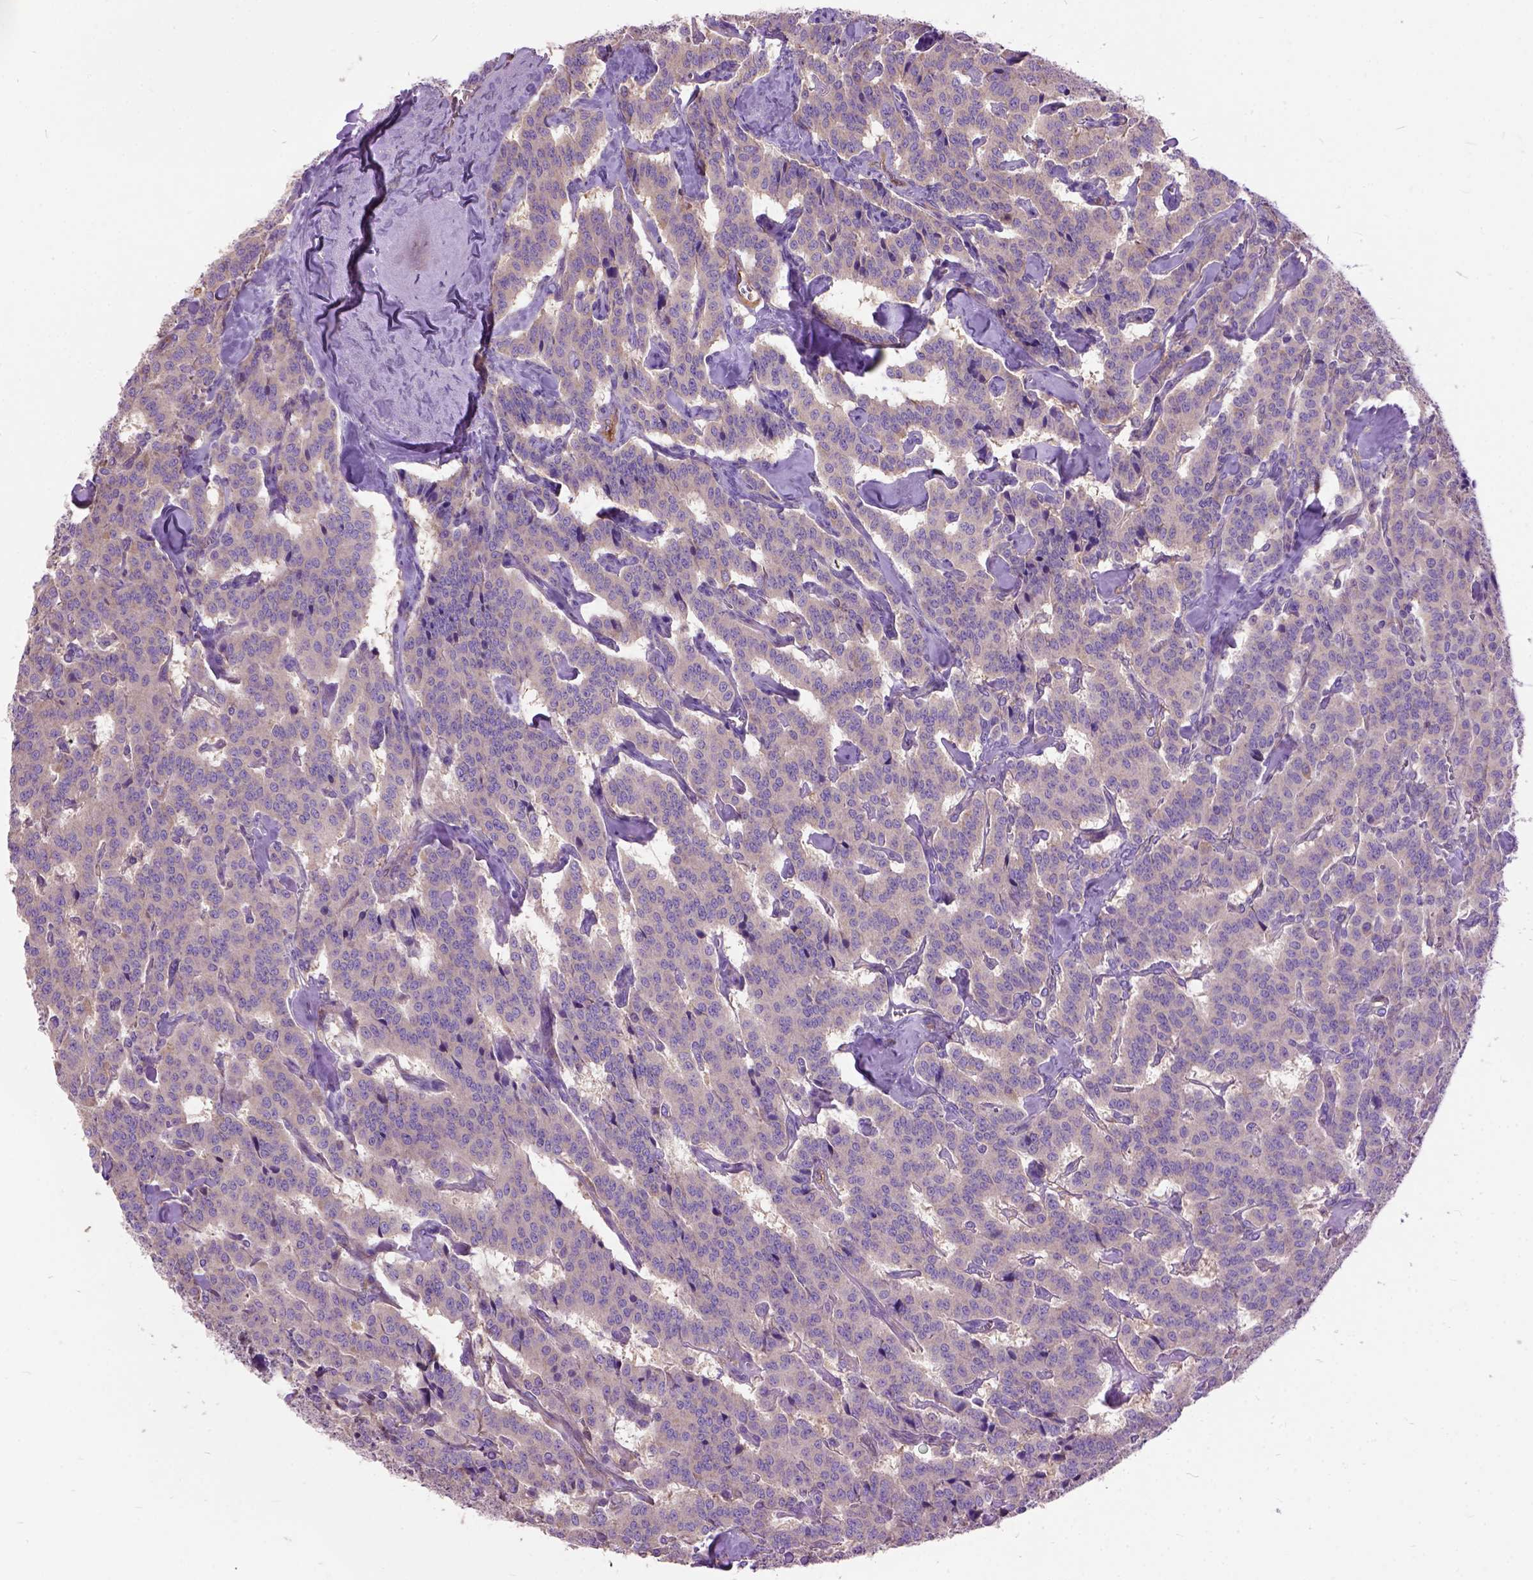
{"staining": {"intensity": "weak", "quantity": "25%-75%", "location": "cytoplasmic/membranous"}, "tissue": "carcinoid", "cell_type": "Tumor cells", "image_type": "cancer", "snomed": [{"axis": "morphology", "description": "Carcinoid, malignant, NOS"}, {"axis": "topography", "description": "Lung"}], "caption": "Immunohistochemistry (IHC) staining of carcinoid (malignant), which demonstrates low levels of weak cytoplasmic/membranous staining in approximately 25%-75% of tumor cells indicating weak cytoplasmic/membranous protein expression. The staining was performed using DAB (3,3'-diaminobenzidine) (brown) for protein detection and nuclei were counterstained in hematoxylin (blue).", "gene": "SEMA4F", "patient": {"sex": "female", "age": 46}}